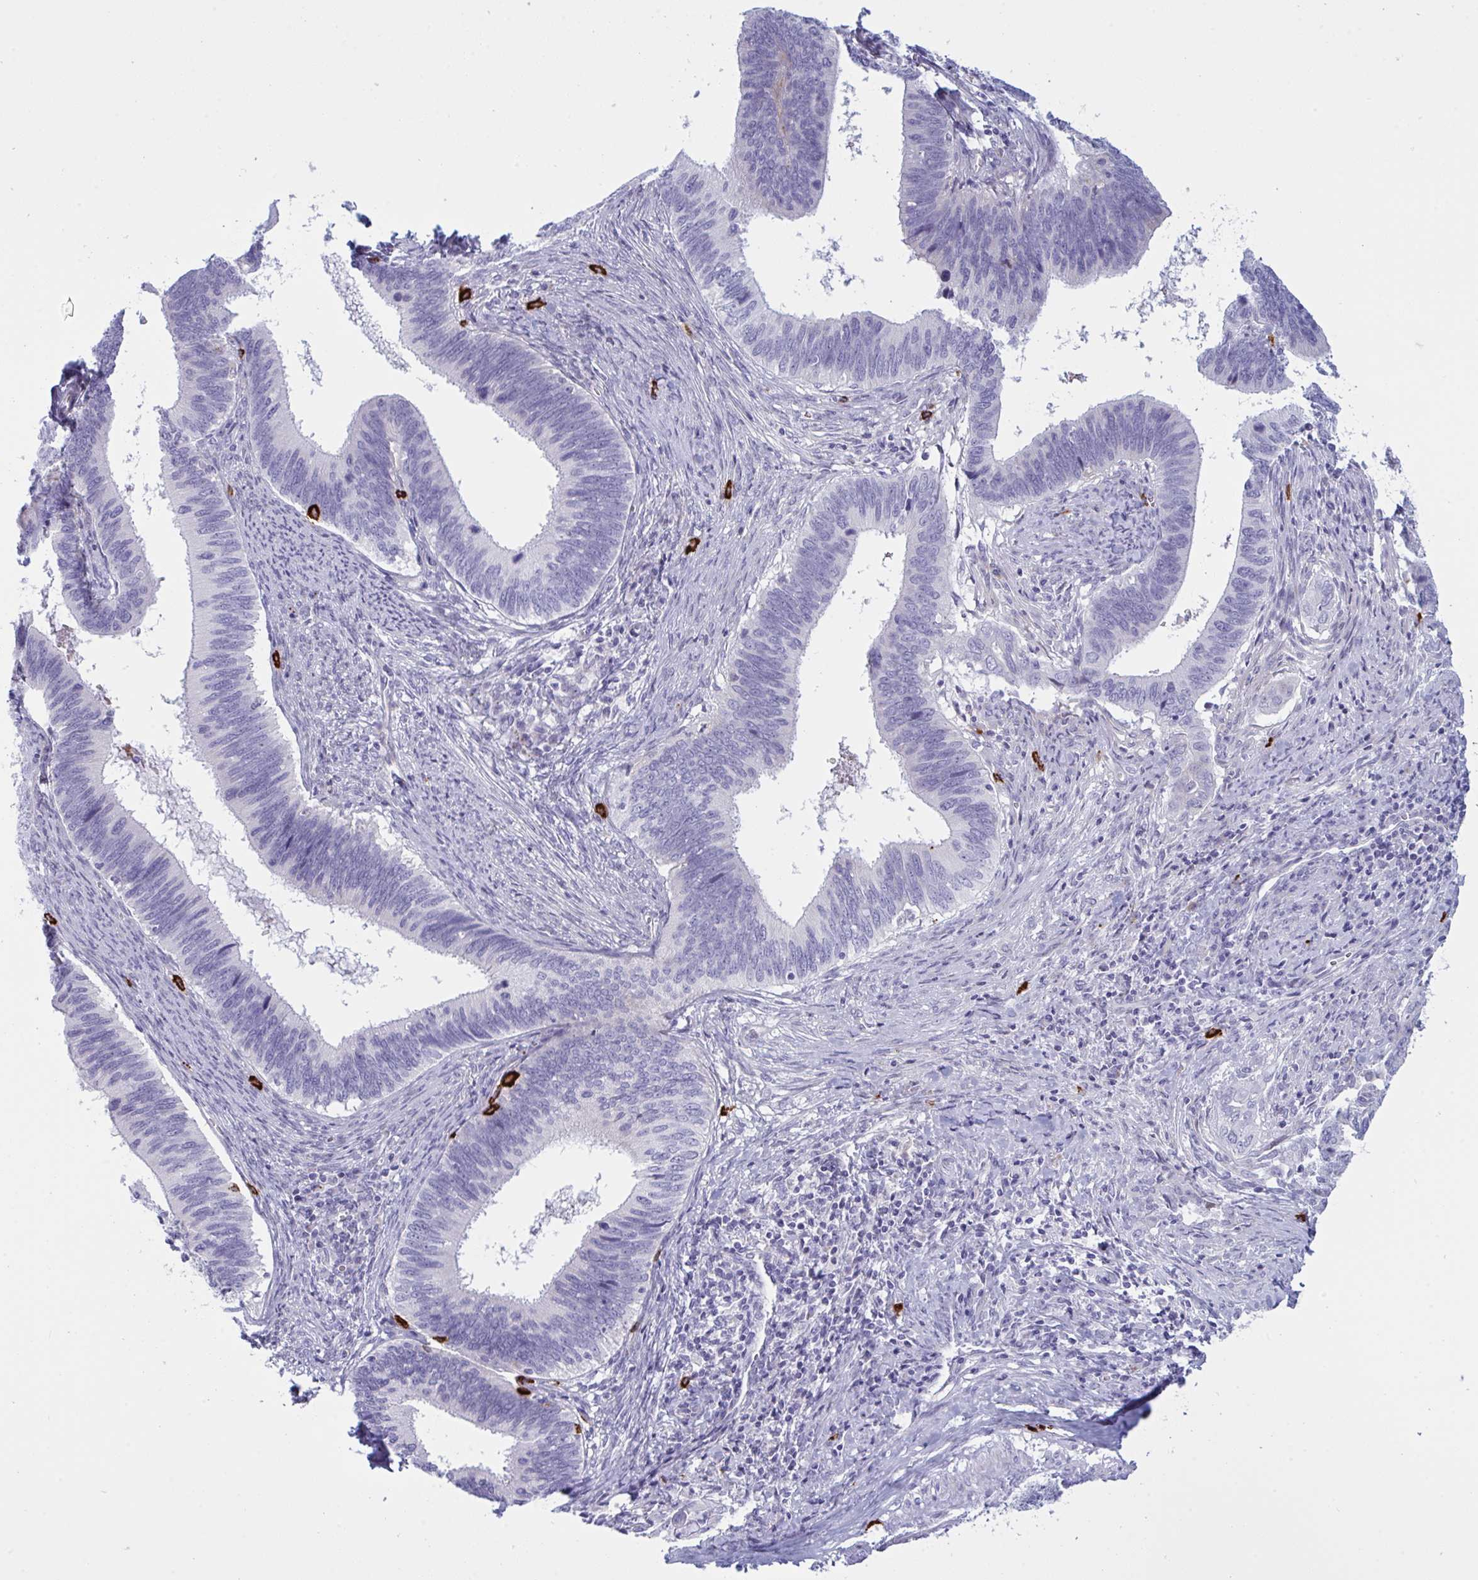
{"staining": {"intensity": "negative", "quantity": "none", "location": "none"}, "tissue": "cervical cancer", "cell_type": "Tumor cells", "image_type": "cancer", "snomed": [{"axis": "morphology", "description": "Adenocarcinoma, NOS"}, {"axis": "topography", "description": "Cervix"}], "caption": "IHC histopathology image of human cervical cancer (adenocarcinoma) stained for a protein (brown), which reveals no expression in tumor cells. The staining was performed using DAB (3,3'-diaminobenzidine) to visualize the protein expression in brown, while the nuclei were stained in blue with hematoxylin (Magnification: 20x).", "gene": "ZNF684", "patient": {"sex": "female", "age": 42}}